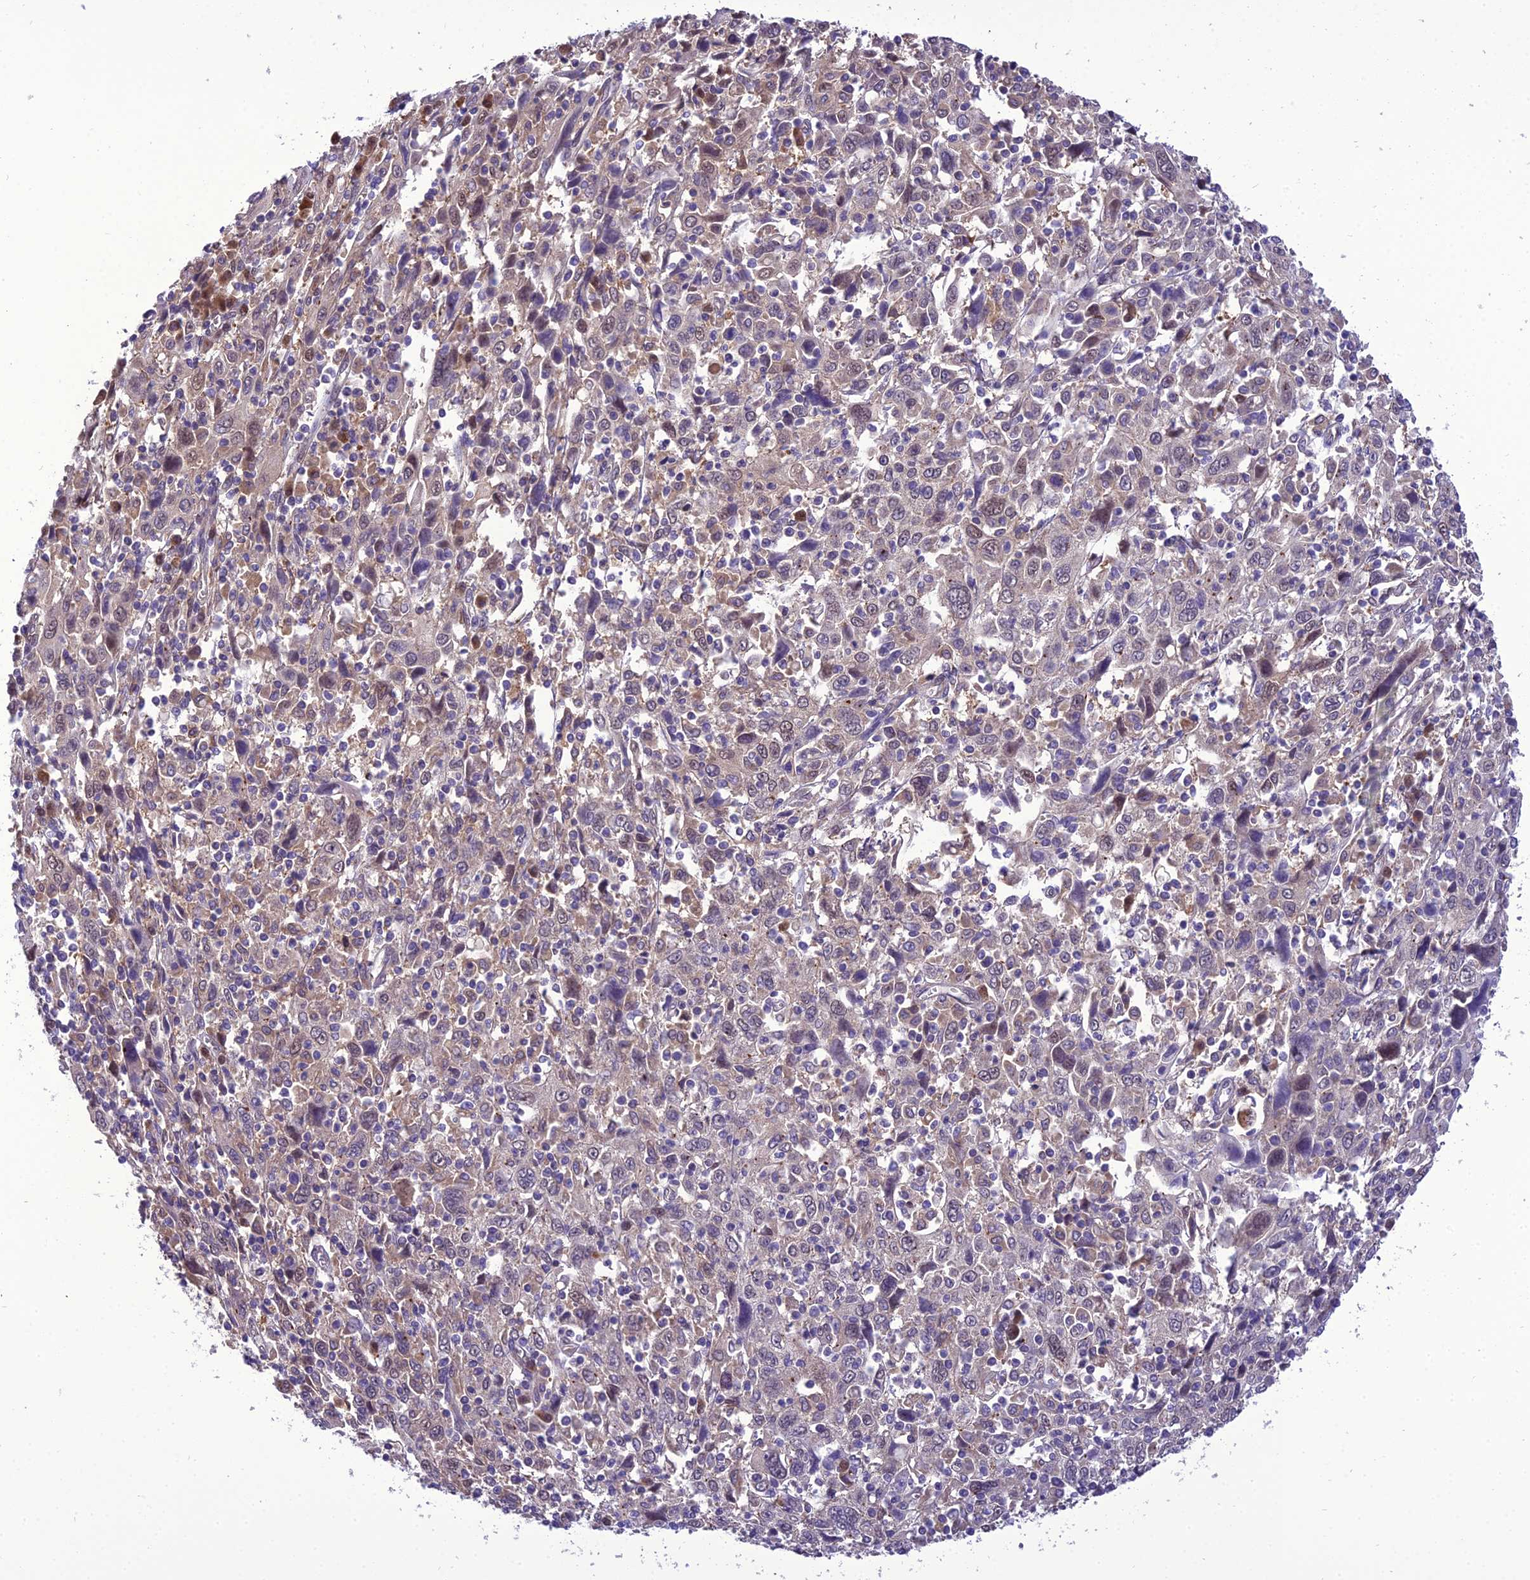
{"staining": {"intensity": "weak", "quantity": "<25%", "location": "nuclear"}, "tissue": "cervical cancer", "cell_type": "Tumor cells", "image_type": "cancer", "snomed": [{"axis": "morphology", "description": "Squamous cell carcinoma, NOS"}, {"axis": "topography", "description": "Cervix"}], "caption": "Immunohistochemical staining of squamous cell carcinoma (cervical) shows no significant expression in tumor cells.", "gene": "BORCS6", "patient": {"sex": "female", "age": 46}}